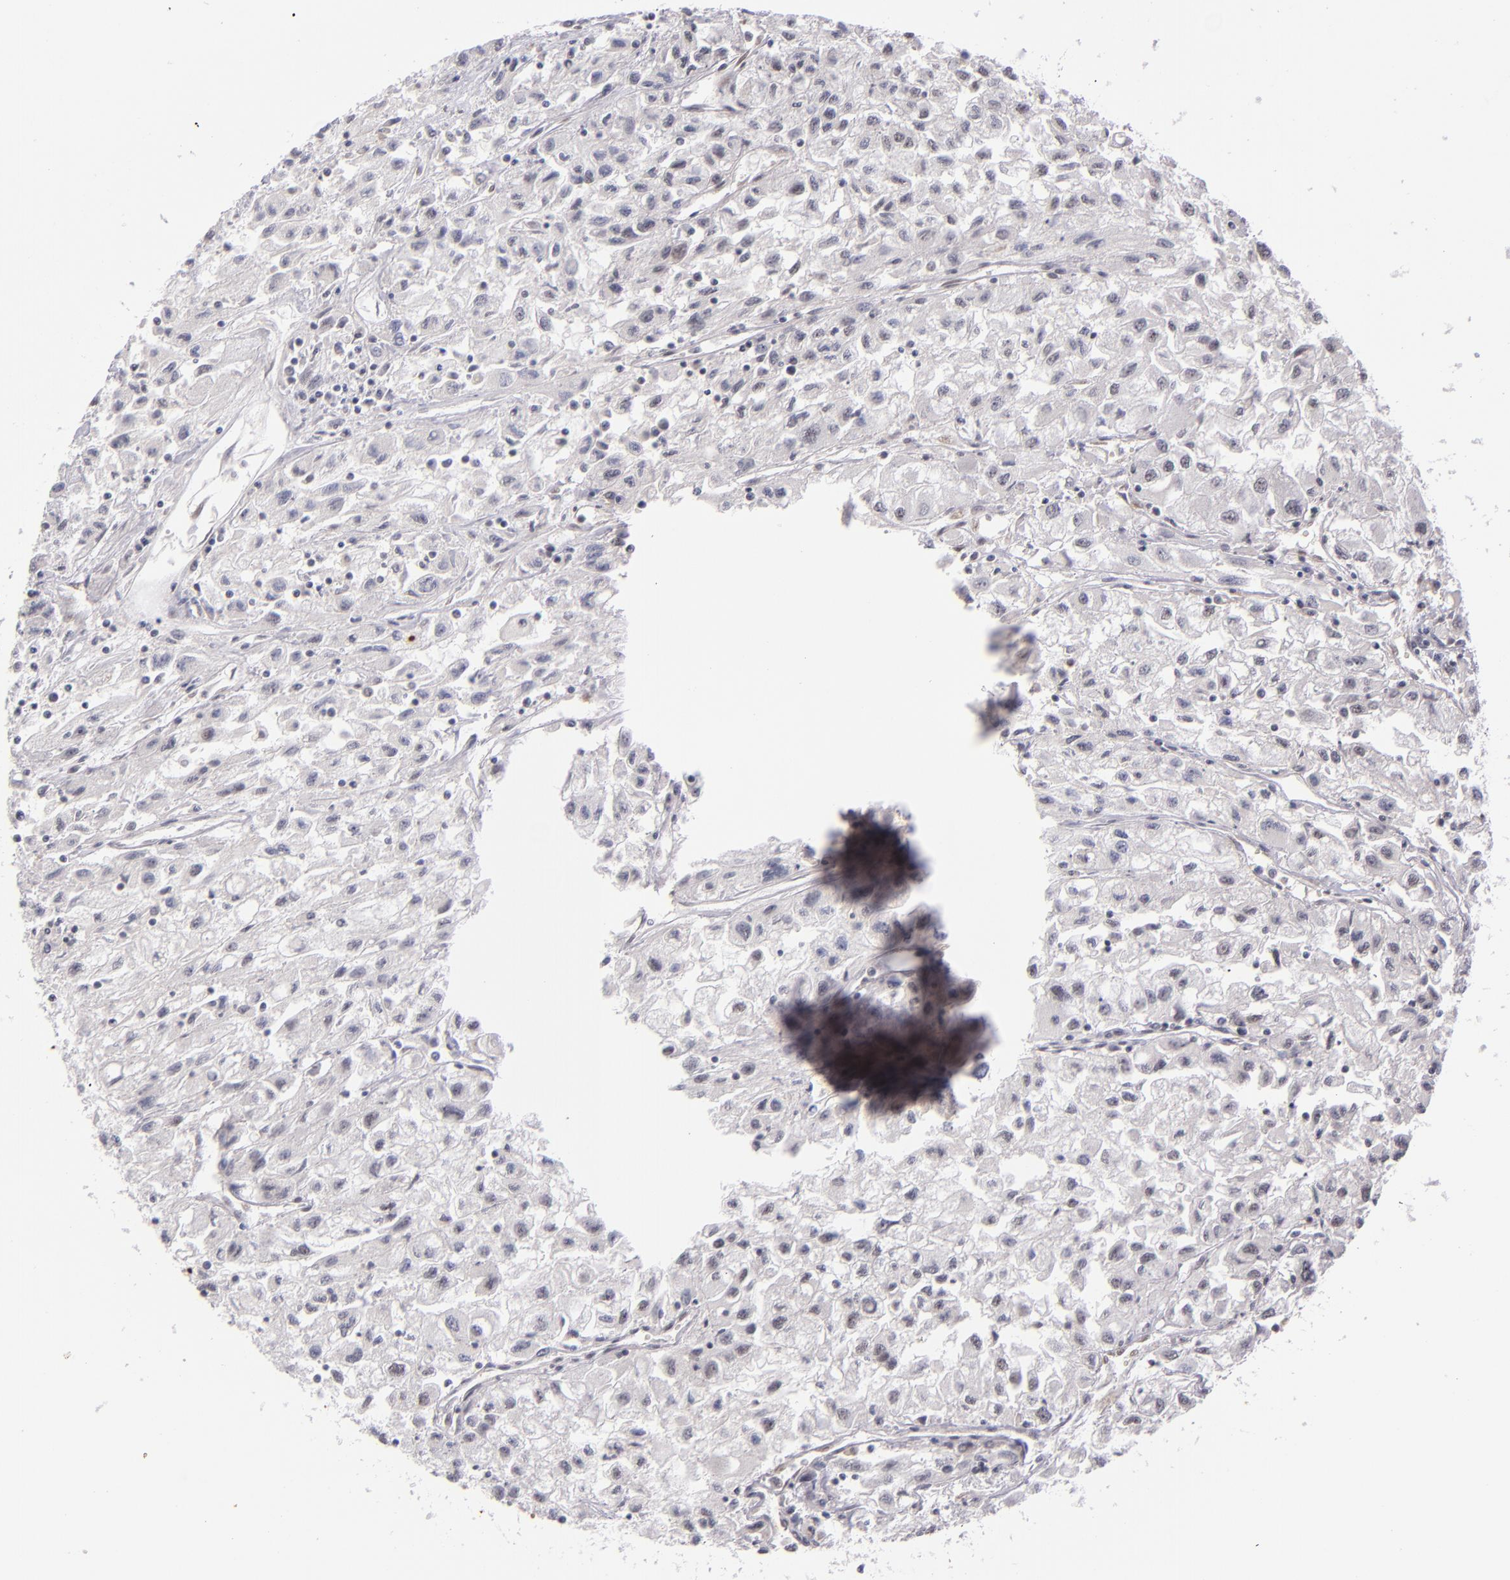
{"staining": {"intensity": "weak", "quantity": "<25%", "location": "nuclear"}, "tissue": "renal cancer", "cell_type": "Tumor cells", "image_type": "cancer", "snomed": [{"axis": "morphology", "description": "Adenocarcinoma, NOS"}, {"axis": "topography", "description": "Kidney"}], "caption": "This is an immunohistochemistry (IHC) histopathology image of renal cancer (adenocarcinoma). There is no positivity in tumor cells.", "gene": "ZNF148", "patient": {"sex": "male", "age": 59}}